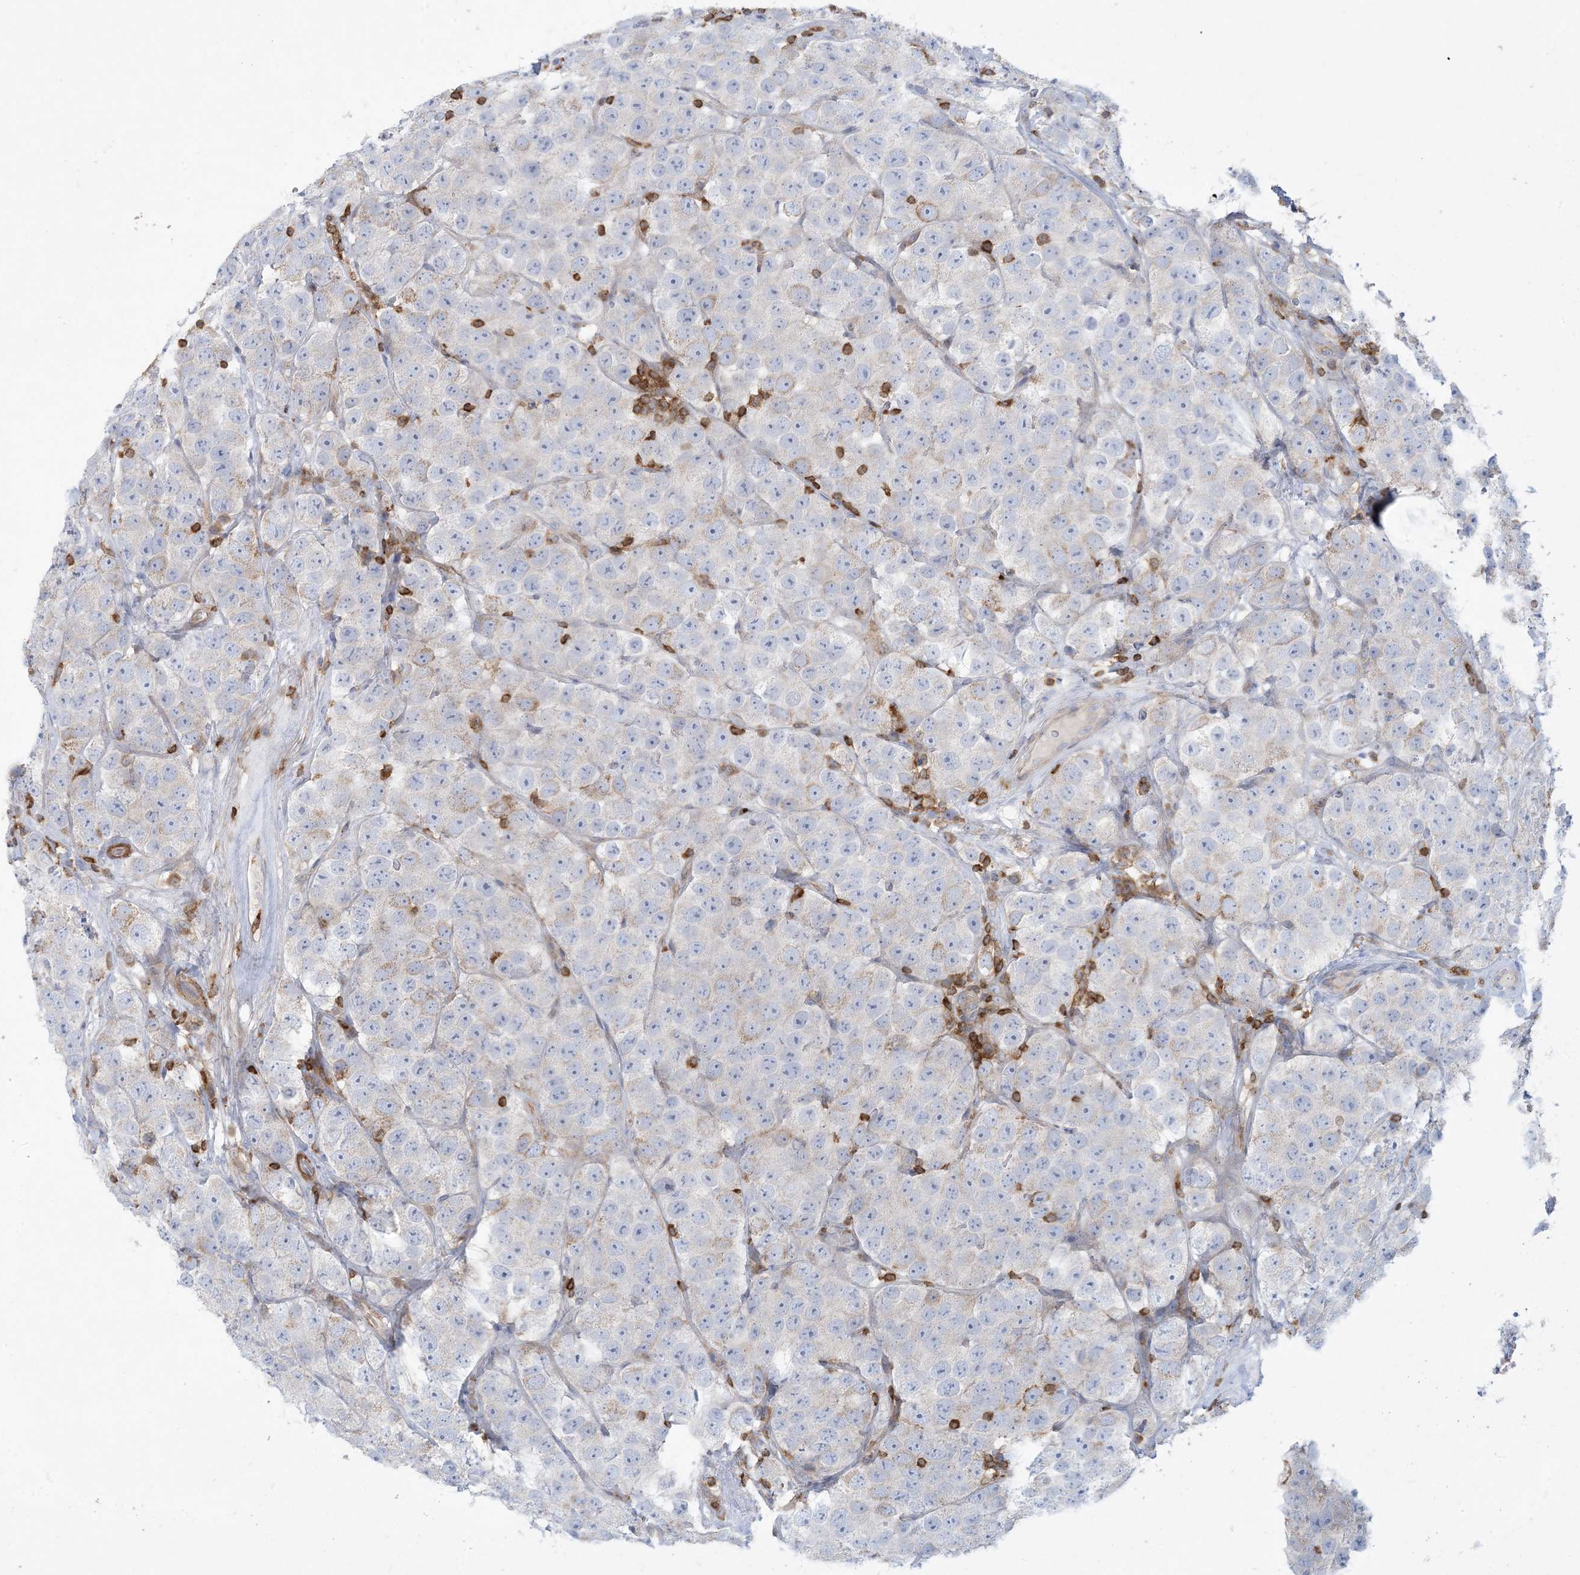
{"staining": {"intensity": "negative", "quantity": "none", "location": "none"}, "tissue": "testis cancer", "cell_type": "Tumor cells", "image_type": "cancer", "snomed": [{"axis": "morphology", "description": "Seminoma, NOS"}, {"axis": "topography", "description": "Testis"}], "caption": "Tumor cells are negative for brown protein staining in testis seminoma.", "gene": "ARHGAP30", "patient": {"sex": "male", "age": 28}}